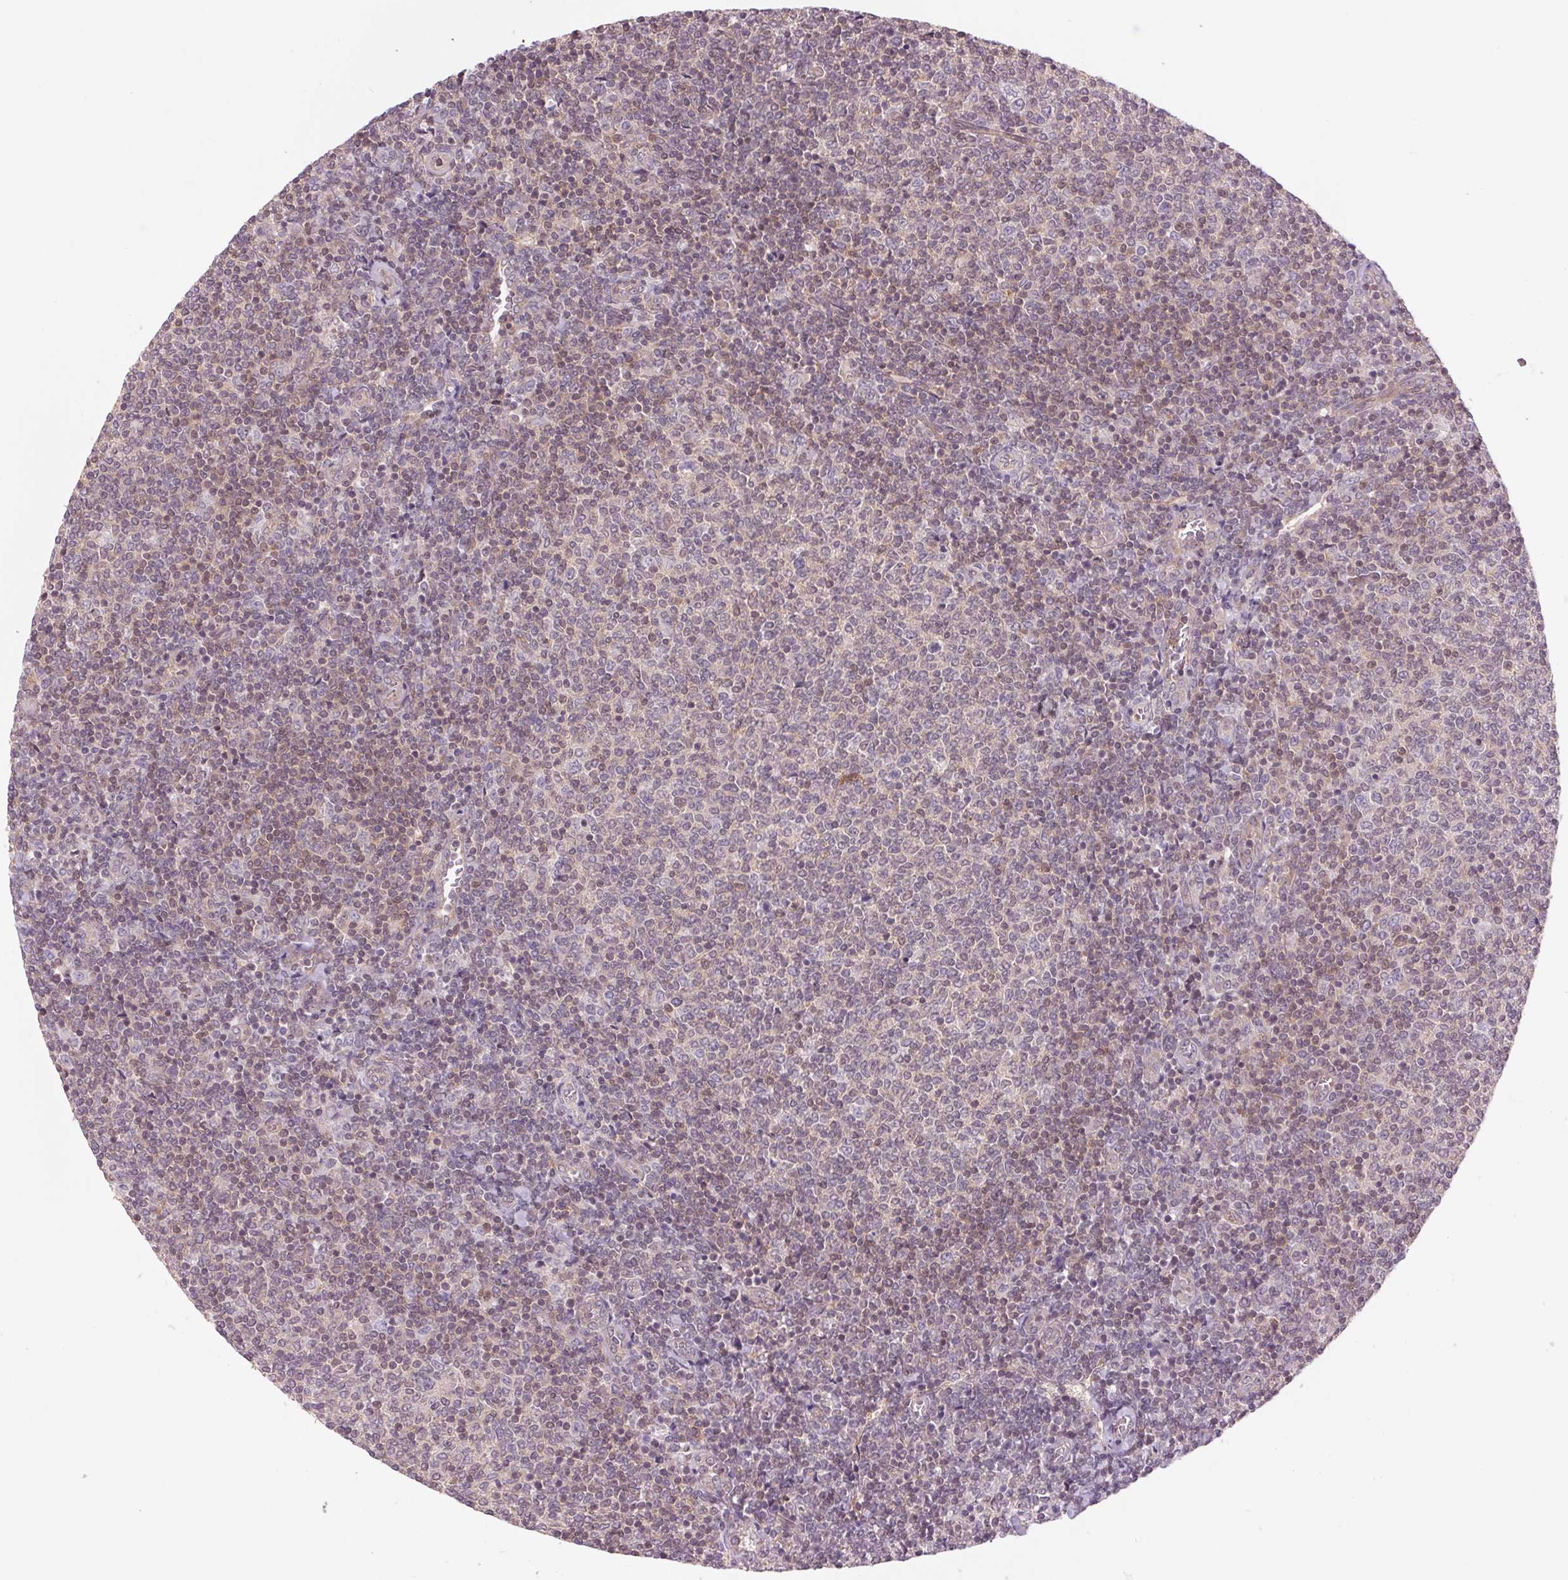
{"staining": {"intensity": "weak", "quantity": "25%-75%", "location": "cytoplasmic/membranous"}, "tissue": "lymphoma", "cell_type": "Tumor cells", "image_type": "cancer", "snomed": [{"axis": "morphology", "description": "Malignant lymphoma, non-Hodgkin's type, Low grade"}, {"axis": "topography", "description": "Lymph node"}], "caption": "Immunohistochemistry (IHC) photomicrograph of neoplastic tissue: human malignant lymphoma, non-Hodgkin's type (low-grade) stained using immunohistochemistry (IHC) exhibits low levels of weak protein expression localized specifically in the cytoplasmic/membranous of tumor cells, appearing as a cytoplasmic/membranous brown color.", "gene": "SH3RF2", "patient": {"sex": "male", "age": 52}}